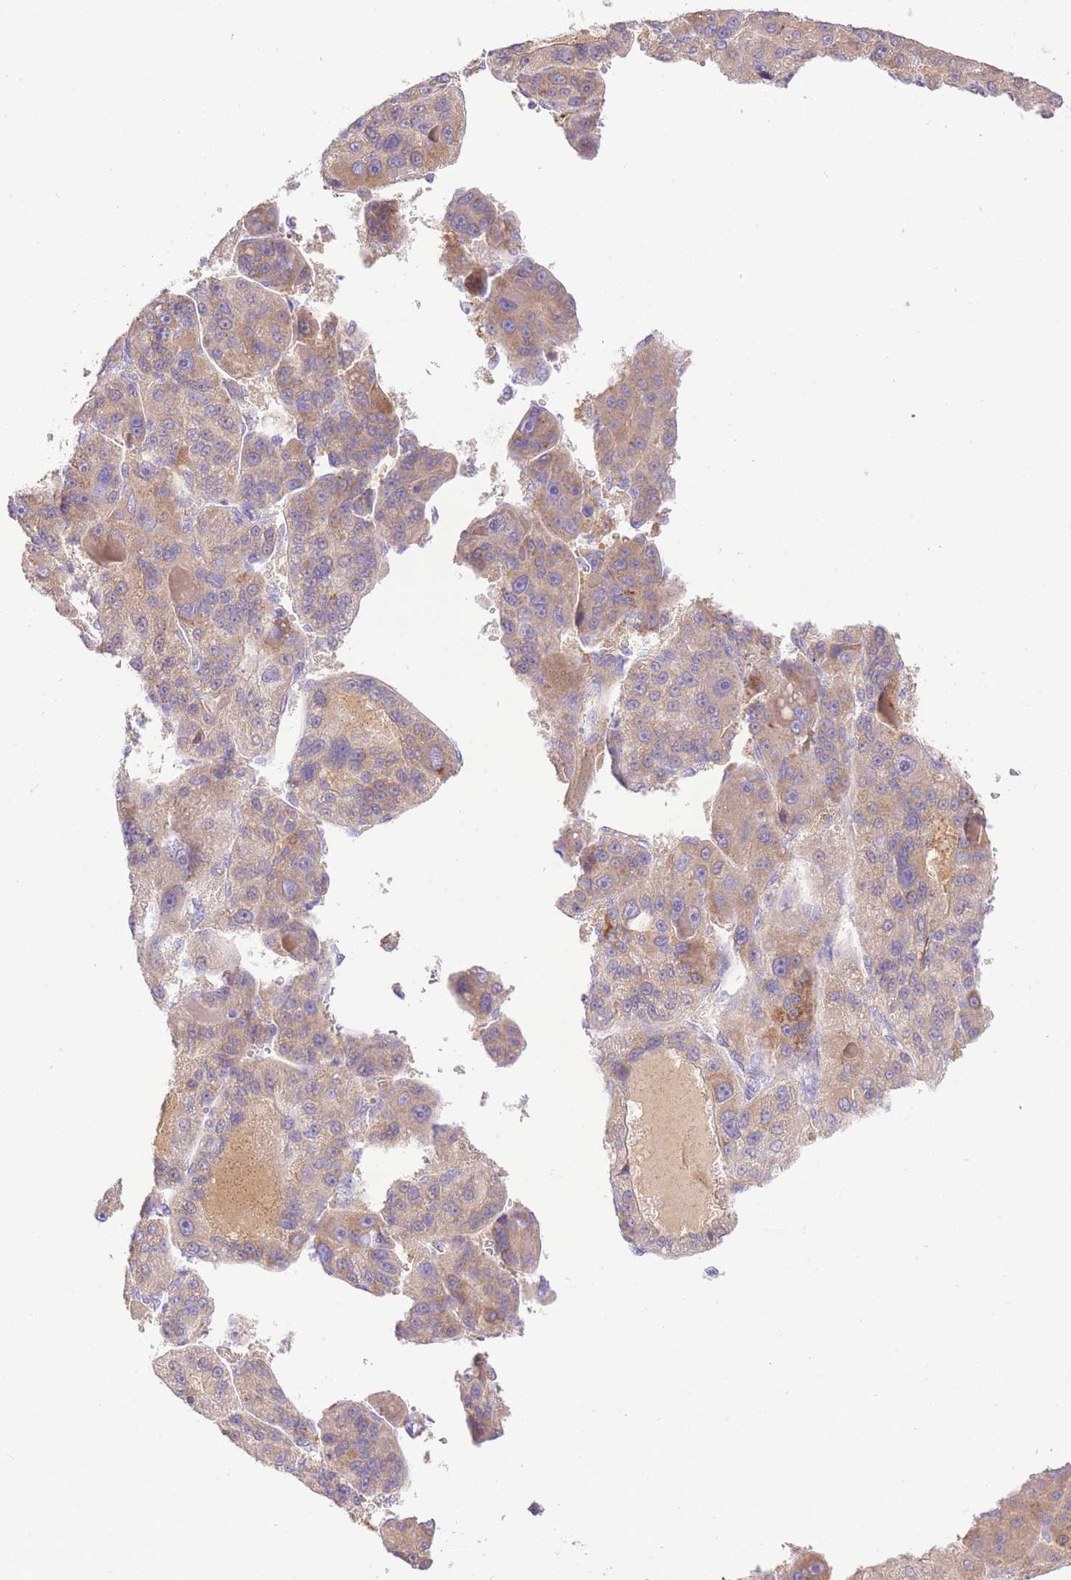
{"staining": {"intensity": "weak", "quantity": ">75%", "location": "cytoplasmic/membranous"}, "tissue": "liver cancer", "cell_type": "Tumor cells", "image_type": "cancer", "snomed": [{"axis": "morphology", "description": "Carcinoma, Hepatocellular, NOS"}, {"axis": "topography", "description": "Liver"}], "caption": "About >75% of tumor cells in human liver cancer display weak cytoplasmic/membranous protein positivity as visualized by brown immunohistochemical staining.", "gene": "LIPH", "patient": {"sex": "male", "age": 76}}